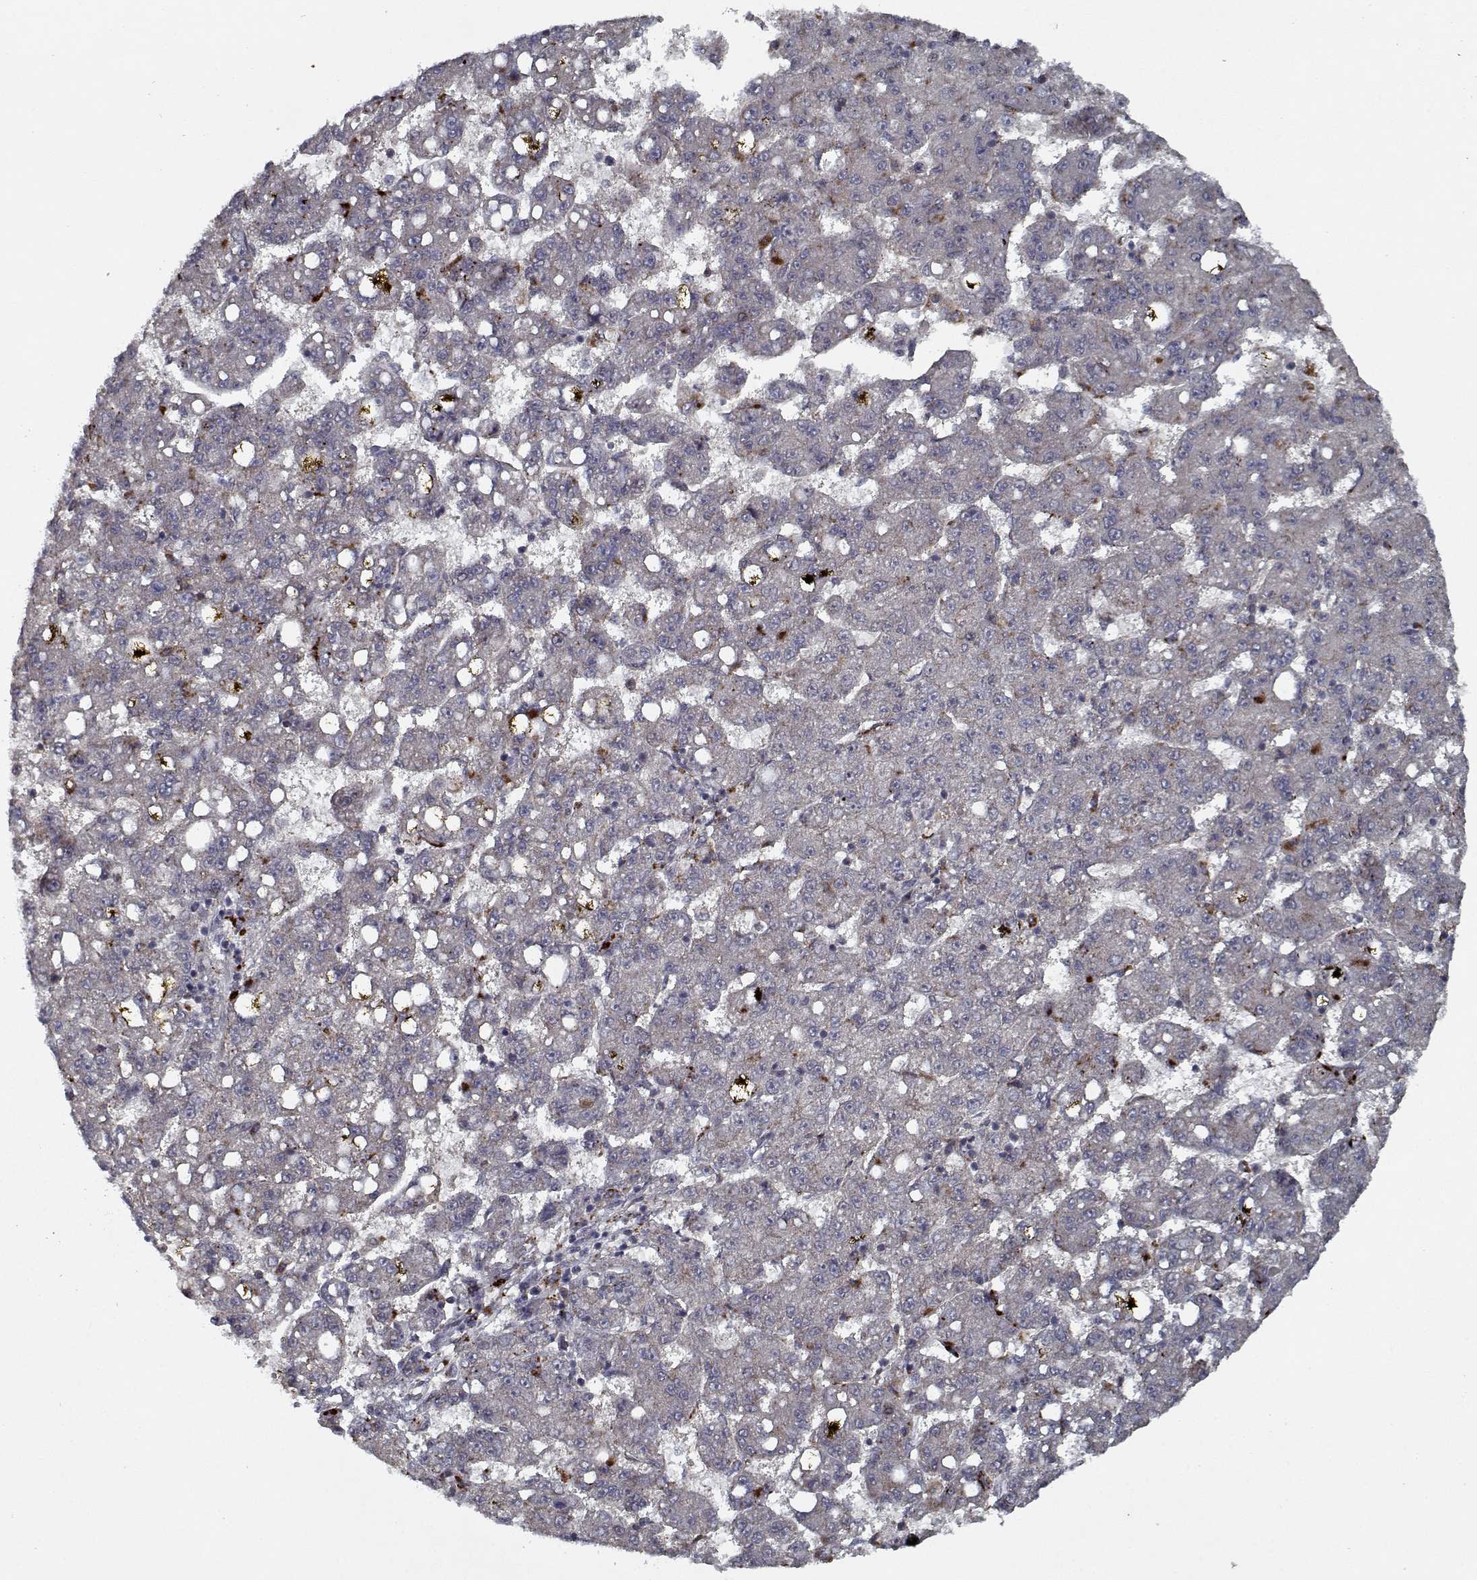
{"staining": {"intensity": "negative", "quantity": "none", "location": "none"}, "tissue": "liver cancer", "cell_type": "Tumor cells", "image_type": "cancer", "snomed": [{"axis": "morphology", "description": "Carcinoma, Hepatocellular, NOS"}, {"axis": "topography", "description": "Liver"}], "caption": "Tumor cells show no significant positivity in liver hepatocellular carcinoma.", "gene": "NLK", "patient": {"sex": "female", "age": 65}}